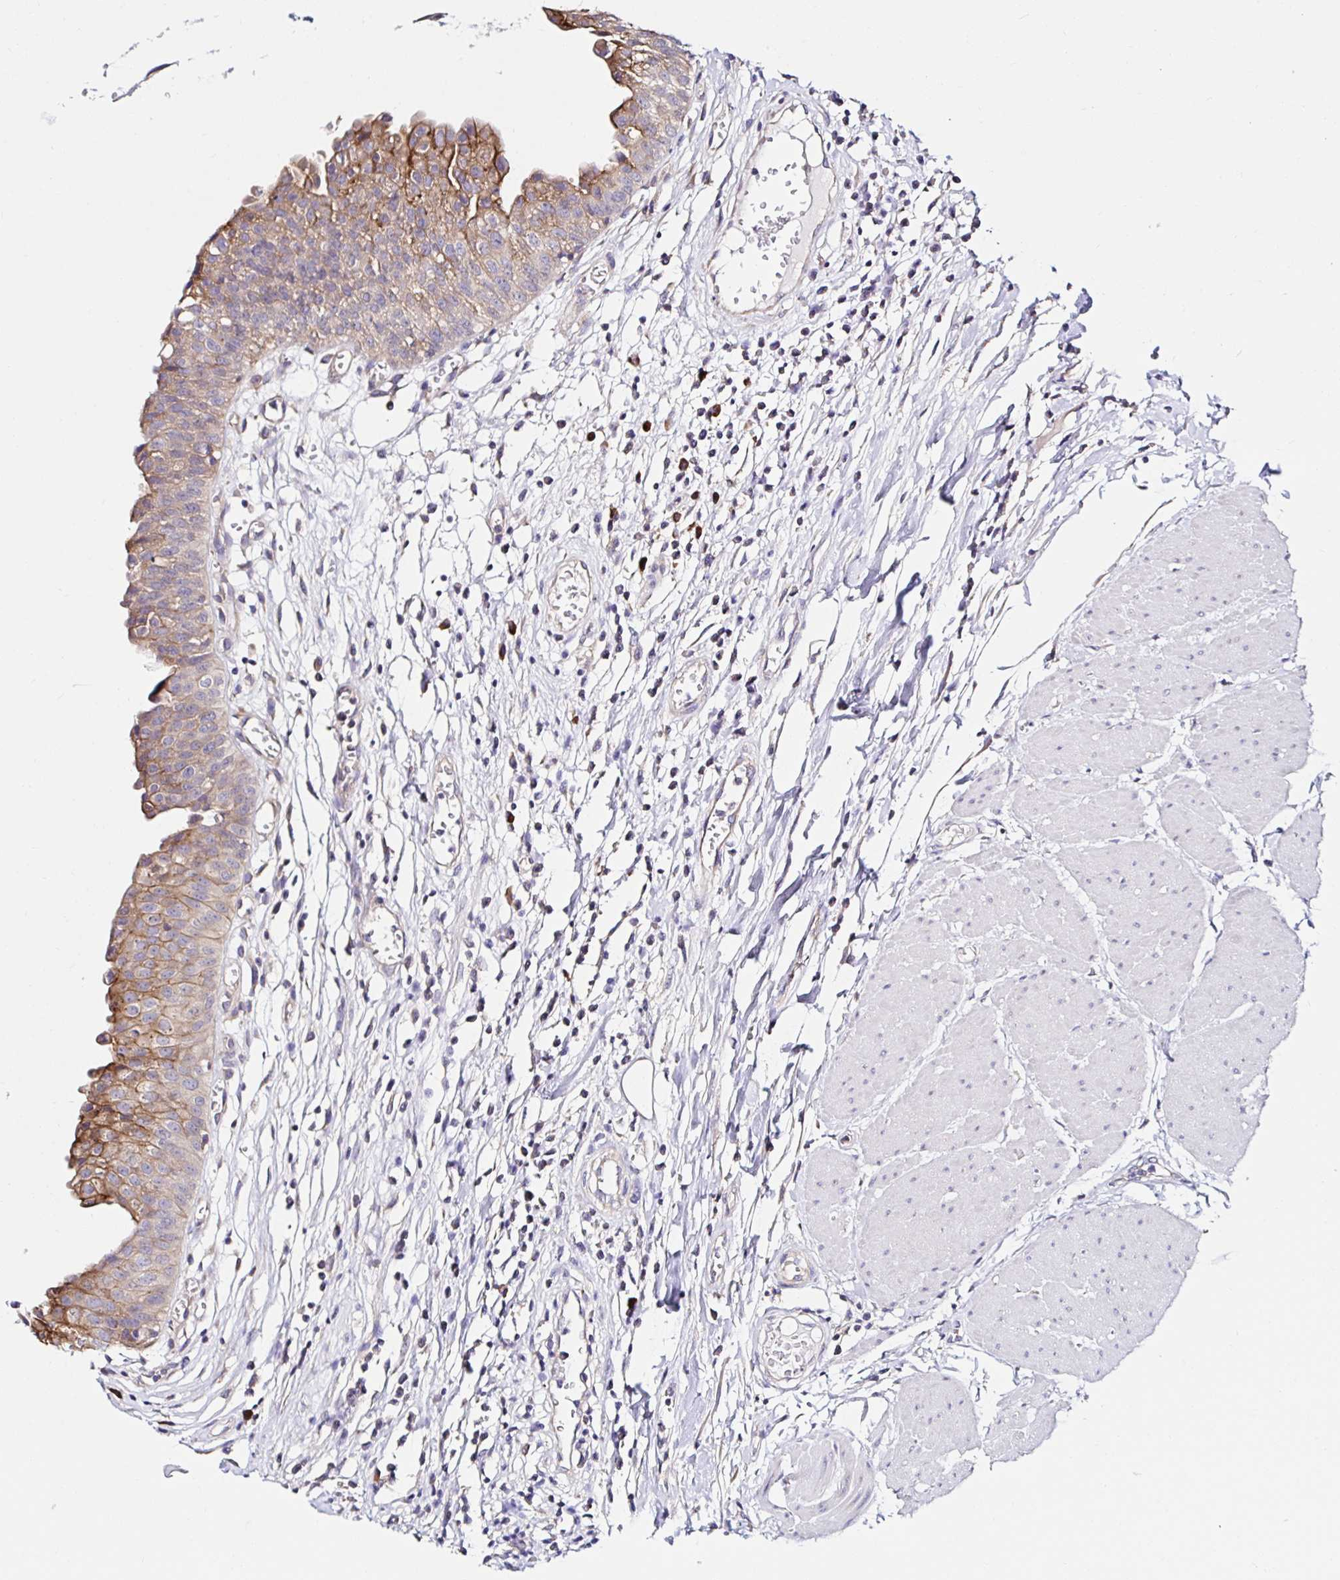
{"staining": {"intensity": "moderate", "quantity": ">75%", "location": "cytoplasmic/membranous"}, "tissue": "urinary bladder", "cell_type": "Urothelial cells", "image_type": "normal", "snomed": [{"axis": "morphology", "description": "Normal tissue, NOS"}, {"axis": "topography", "description": "Urinary bladder"}], "caption": "Moderate cytoplasmic/membranous expression is appreciated in about >75% of urothelial cells in unremarkable urinary bladder.", "gene": "VSIG2", "patient": {"sex": "male", "age": 64}}